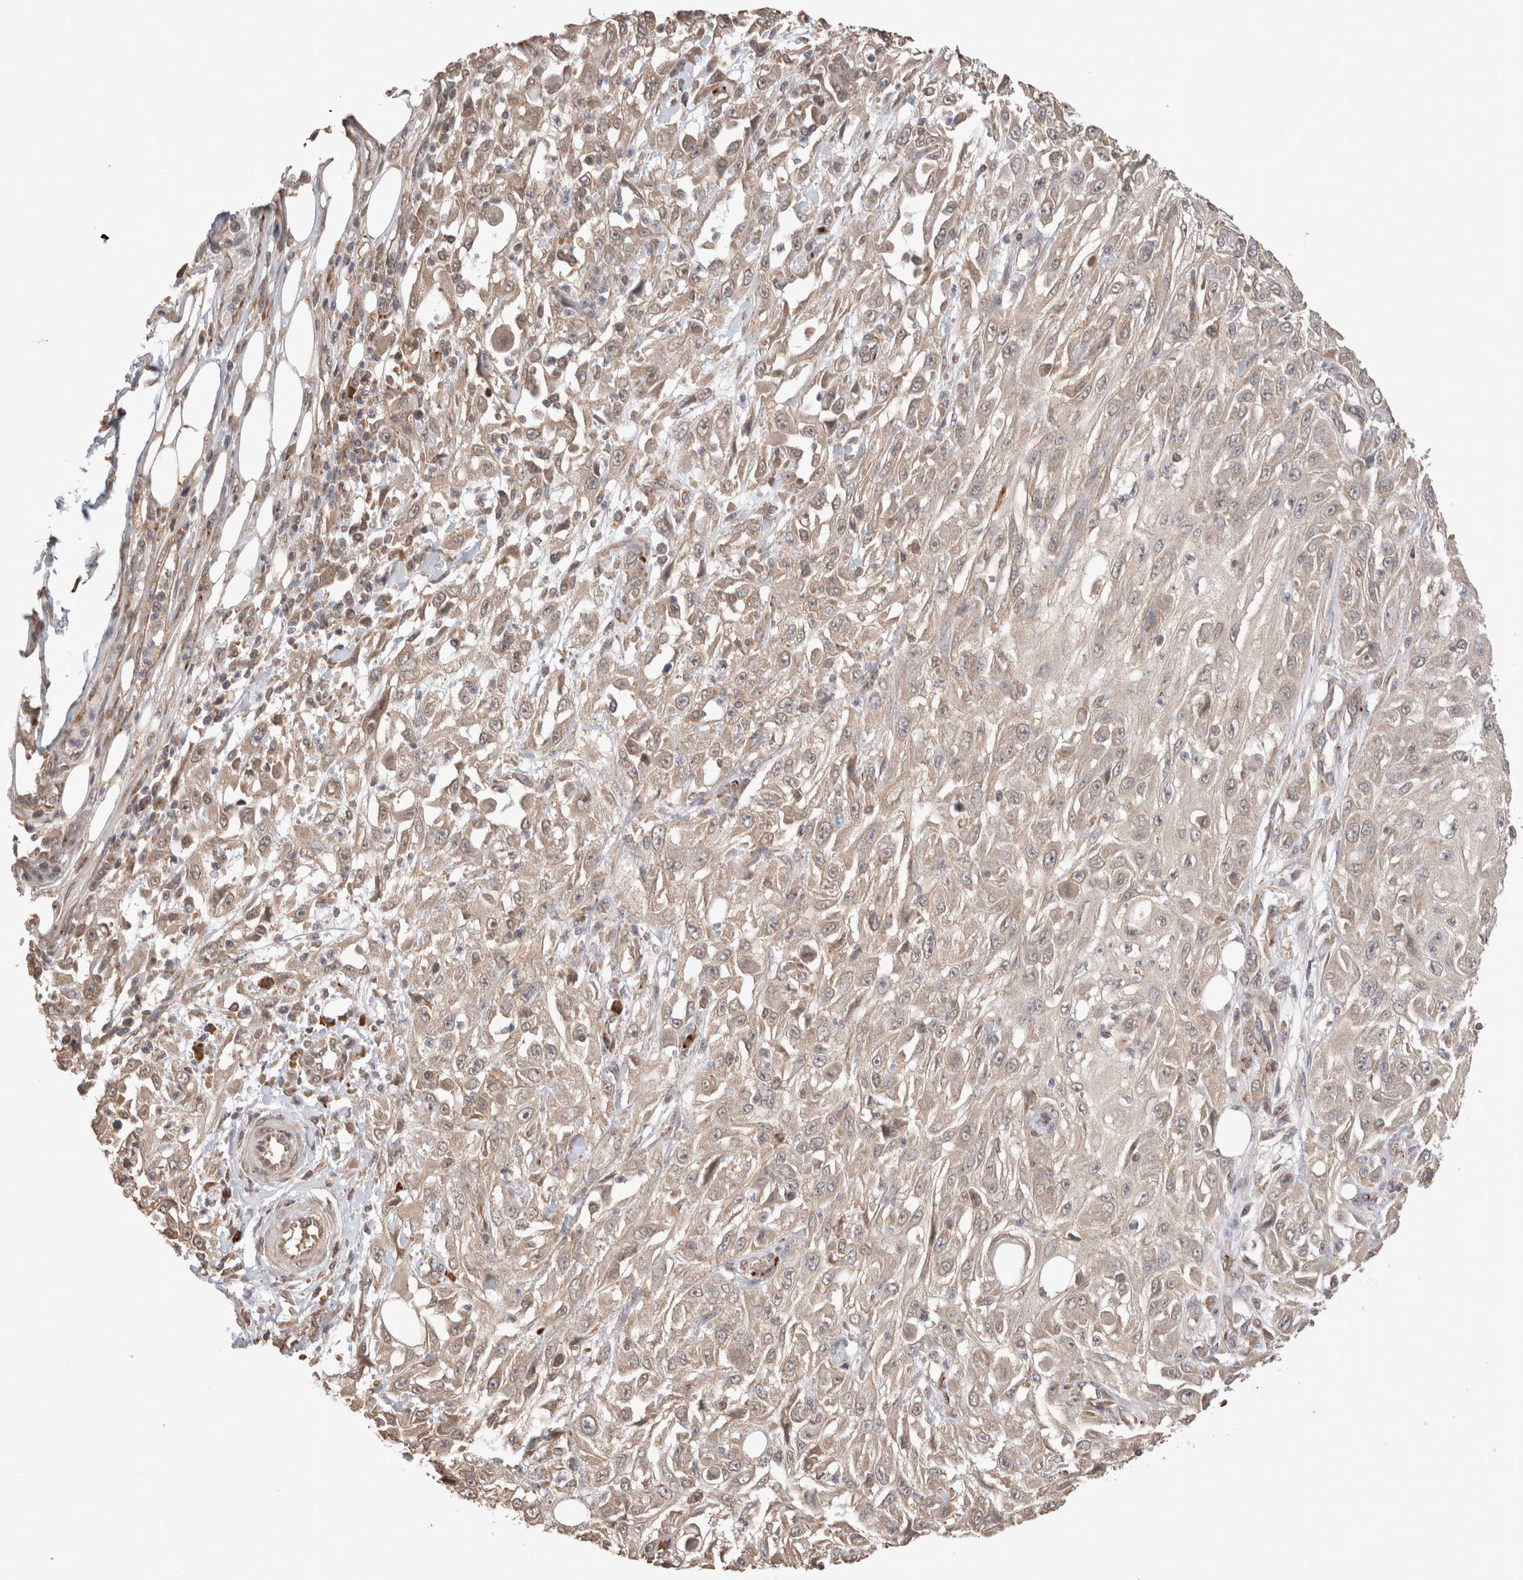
{"staining": {"intensity": "weak", "quantity": ">75%", "location": "cytoplasmic/membranous"}, "tissue": "skin cancer", "cell_type": "Tumor cells", "image_type": "cancer", "snomed": [{"axis": "morphology", "description": "Squamous cell carcinoma, NOS"}, {"axis": "morphology", "description": "Squamous cell carcinoma, metastatic, NOS"}, {"axis": "topography", "description": "Skin"}, {"axis": "topography", "description": "Lymph node"}], "caption": "High-power microscopy captured an immunohistochemistry image of skin metastatic squamous cell carcinoma, revealing weak cytoplasmic/membranous expression in about >75% of tumor cells.", "gene": "HROB", "patient": {"sex": "male", "age": 75}}